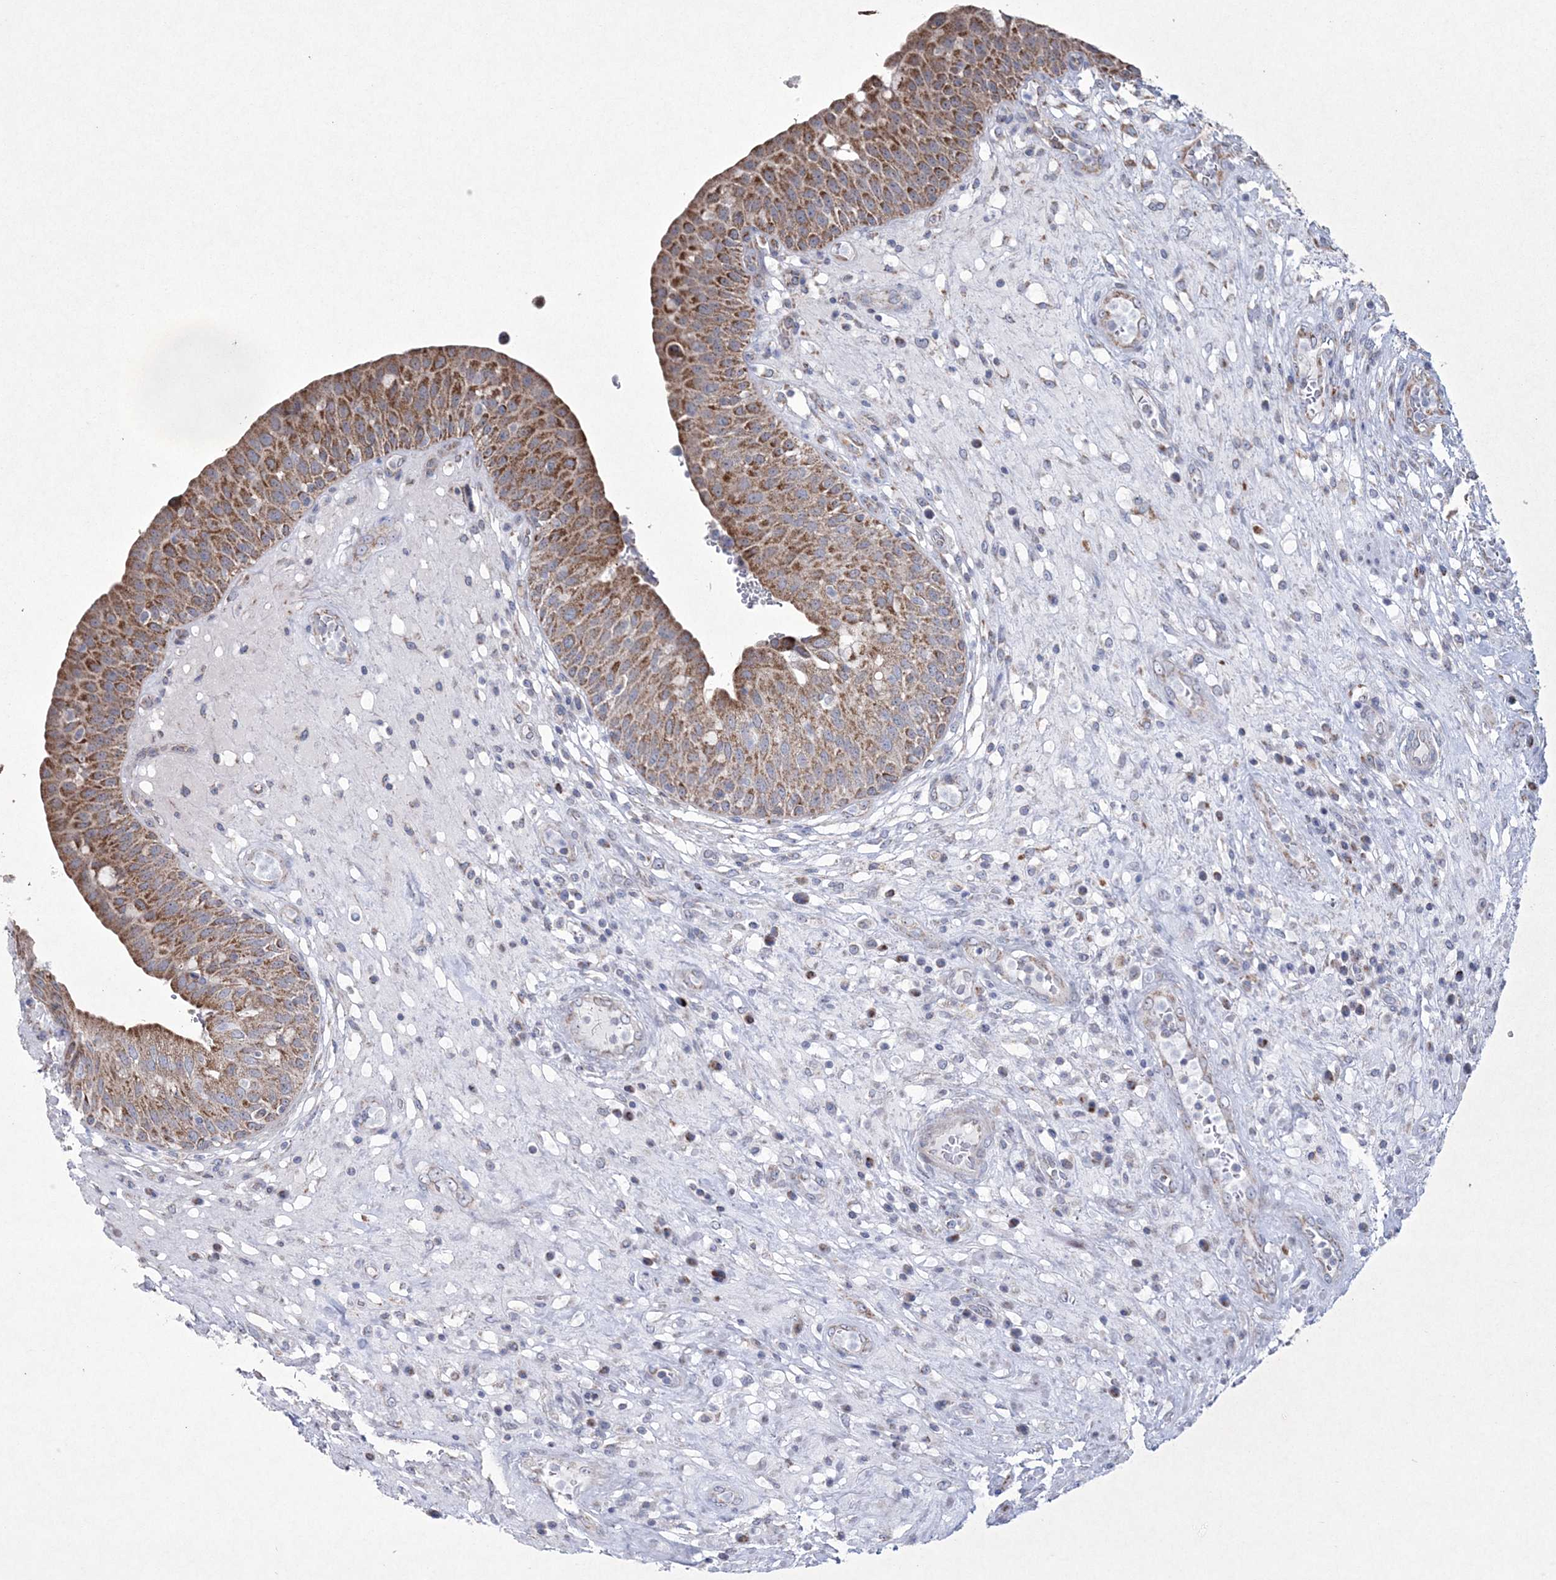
{"staining": {"intensity": "moderate", "quantity": ">75%", "location": "cytoplasmic/membranous"}, "tissue": "urinary bladder", "cell_type": "Urothelial cells", "image_type": "normal", "snomed": [{"axis": "morphology", "description": "Normal tissue, NOS"}, {"axis": "topography", "description": "Urinary bladder"}], "caption": "This photomicrograph shows immunohistochemistry (IHC) staining of unremarkable human urinary bladder, with medium moderate cytoplasmic/membranous expression in about >75% of urothelial cells.", "gene": "CES4A", "patient": {"sex": "female", "age": 62}}